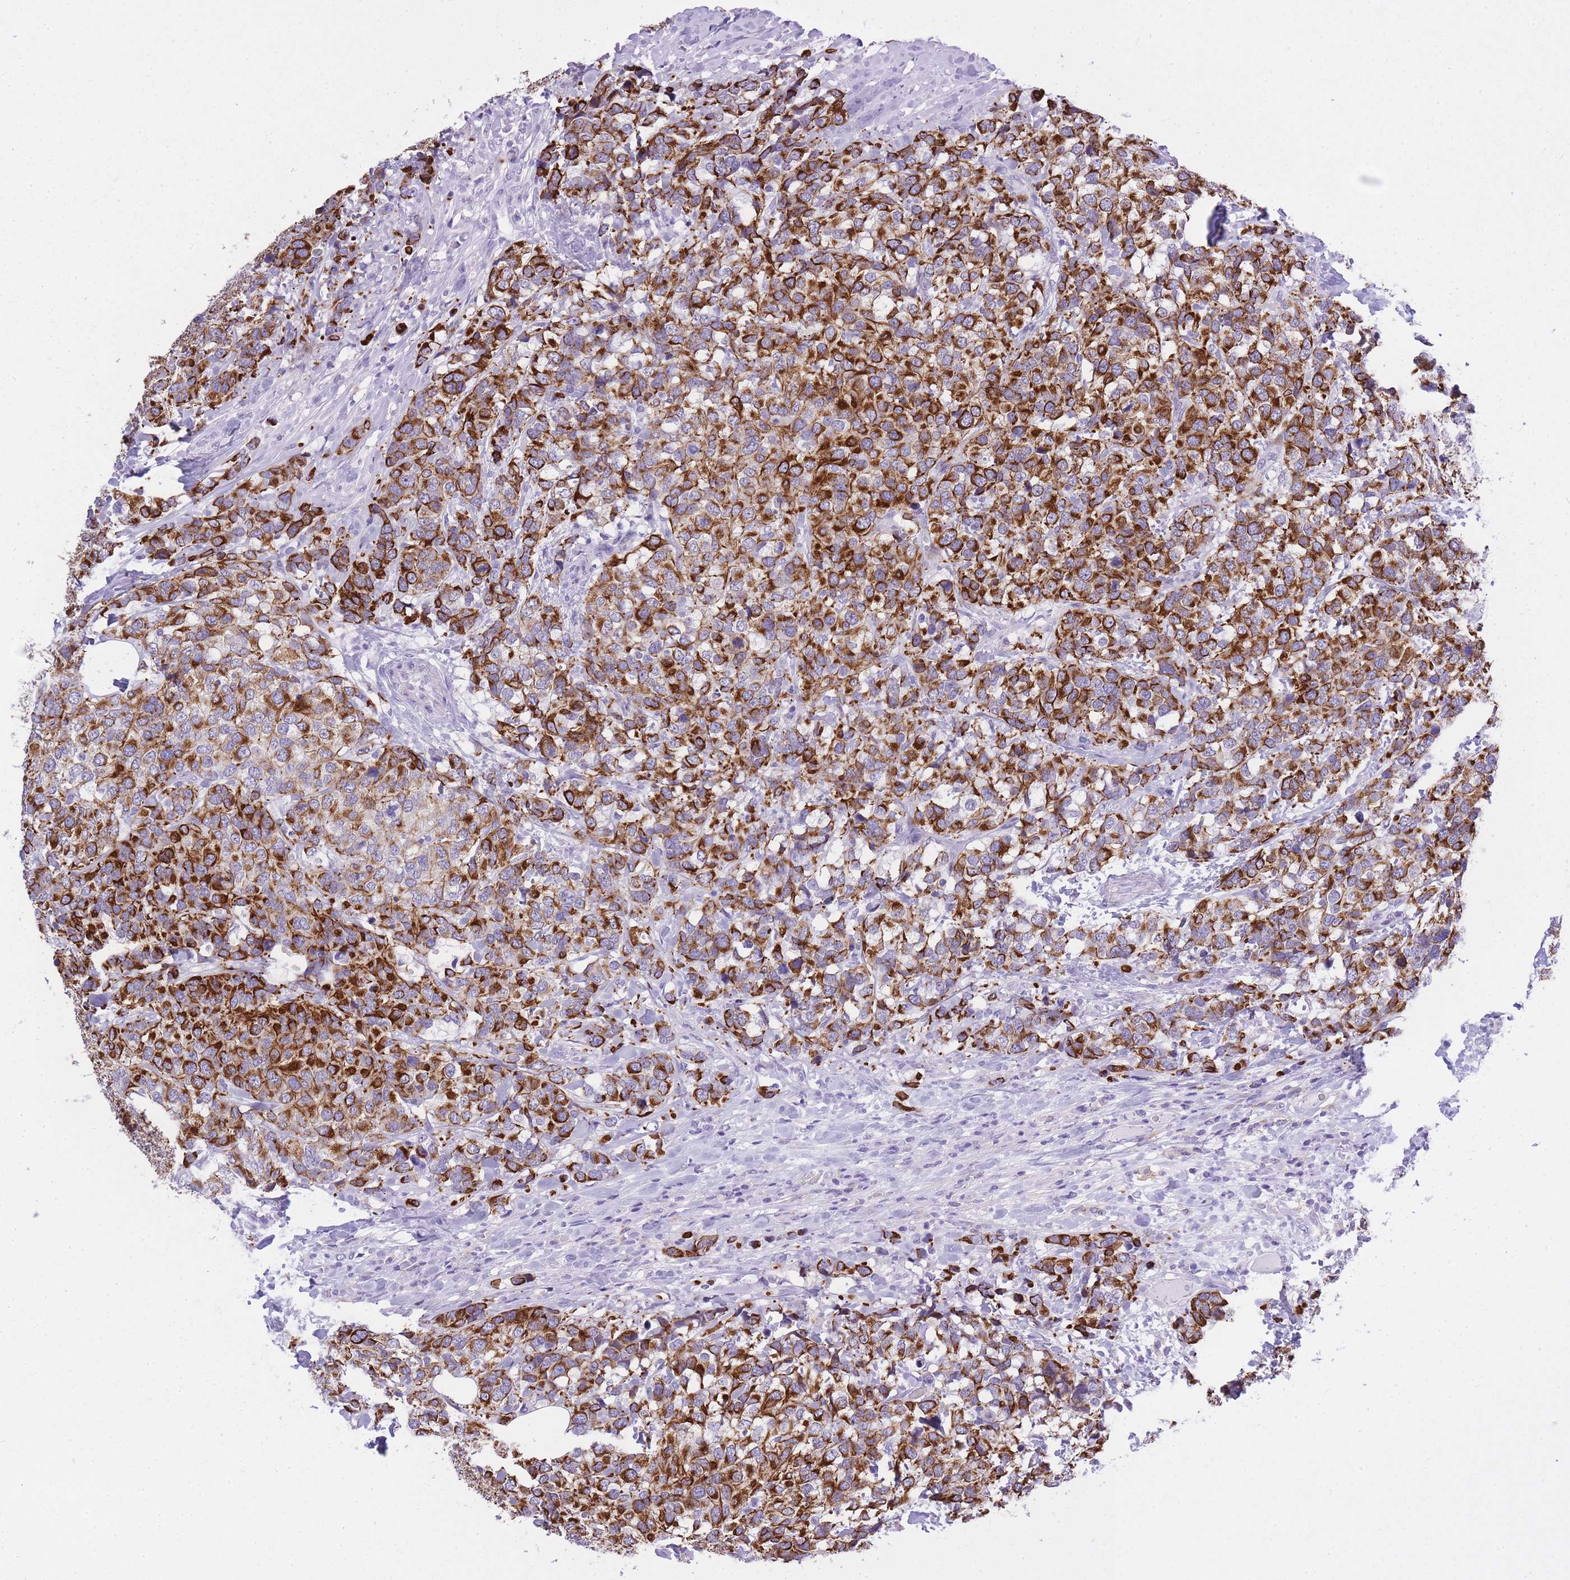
{"staining": {"intensity": "strong", "quantity": ">75%", "location": "cytoplasmic/membranous"}, "tissue": "breast cancer", "cell_type": "Tumor cells", "image_type": "cancer", "snomed": [{"axis": "morphology", "description": "Lobular carcinoma"}, {"axis": "topography", "description": "Breast"}], "caption": "Immunohistochemistry (IHC) of human breast cancer demonstrates high levels of strong cytoplasmic/membranous expression in about >75% of tumor cells.", "gene": "RADX", "patient": {"sex": "female", "age": 59}}